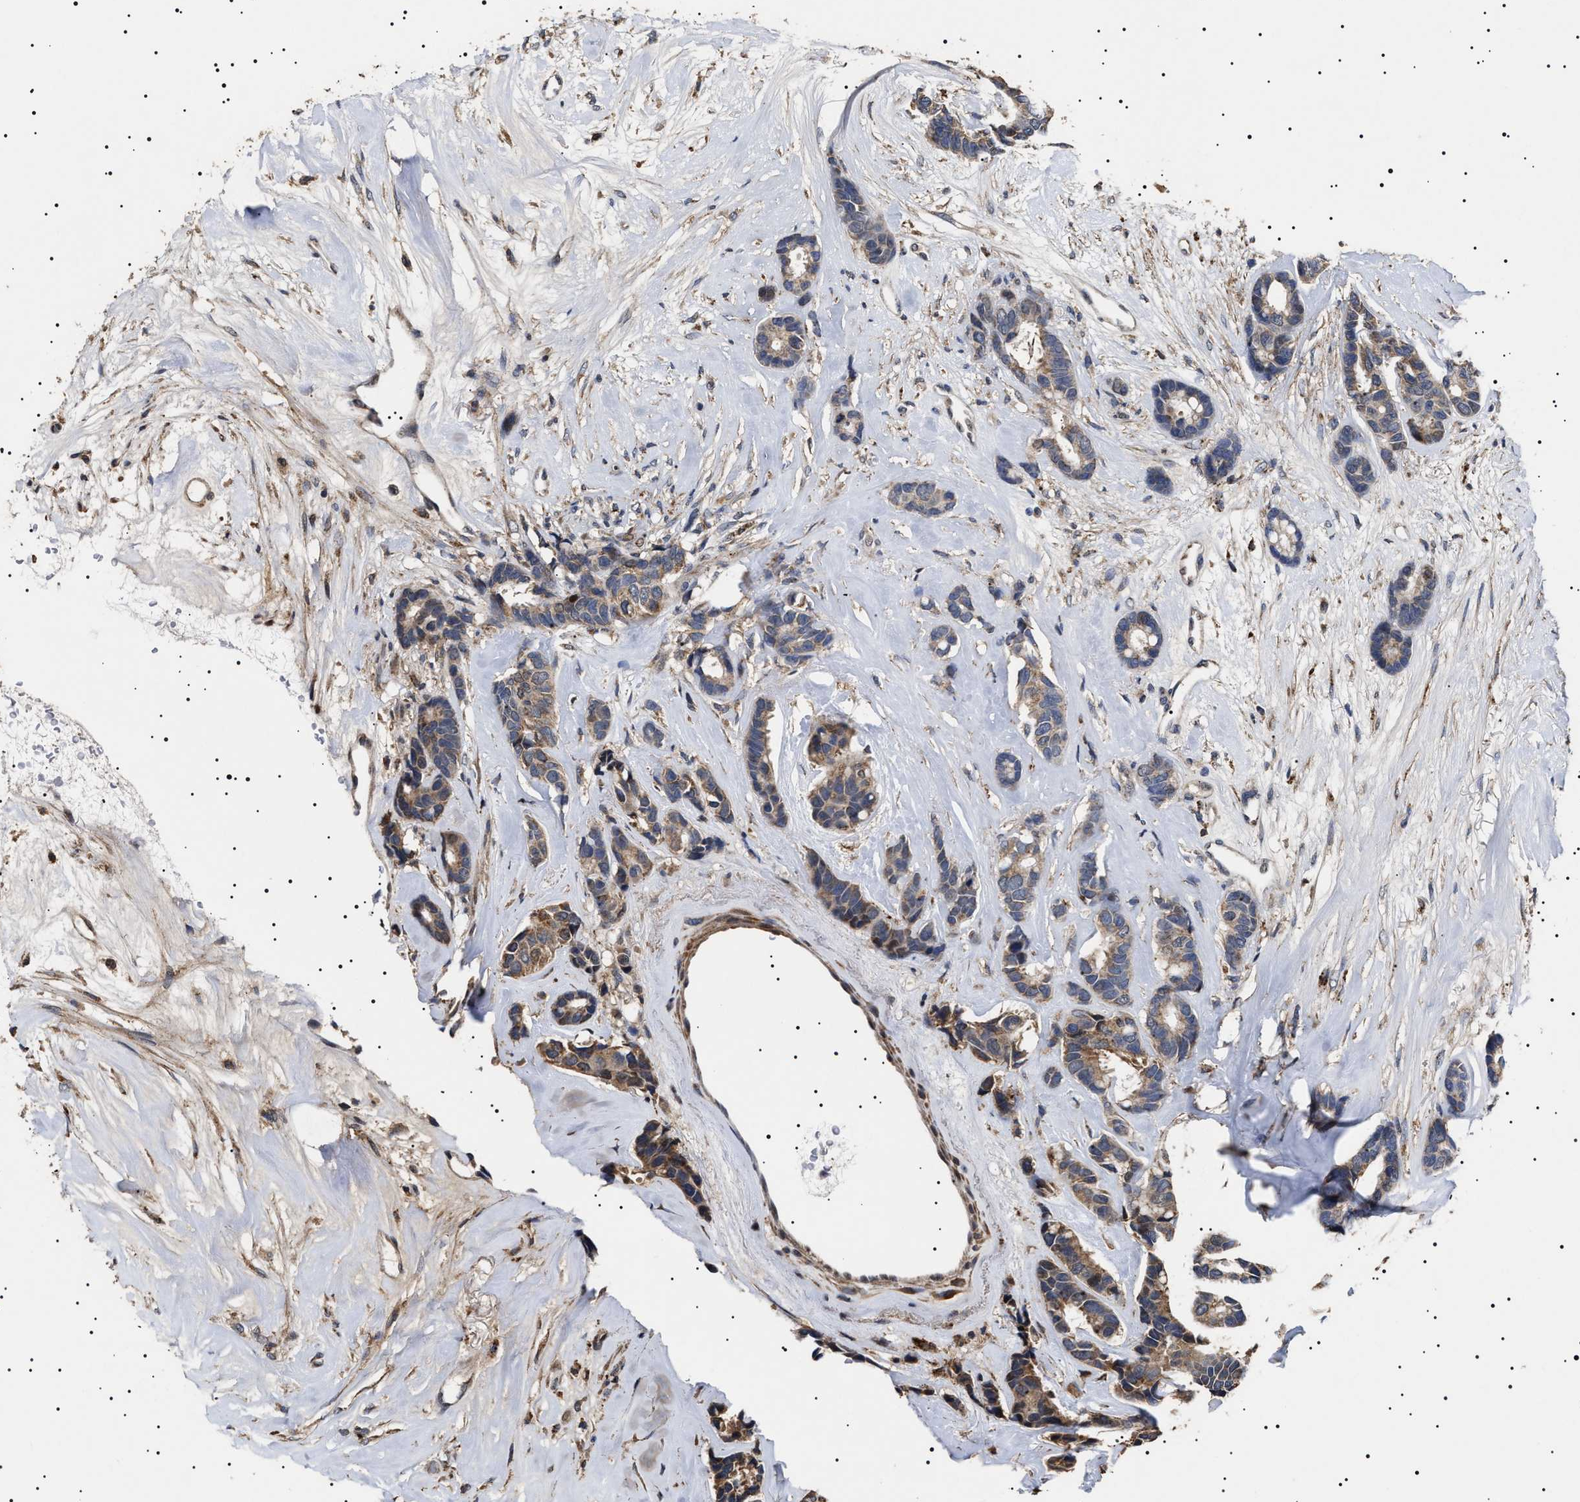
{"staining": {"intensity": "weak", "quantity": ">75%", "location": "cytoplasmic/membranous"}, "tissue": "breast cancer", "cell_type": "Tumor cells", "image_type": "cancer", "snomed": [{"axis": "morphology", "description": "Duct carcinoma"}, {"axis": "topography", "description": "Breast"}], "caption": "A histopathology image of human breast intraductal carcinoma stained for a protein exhibits weak cytoplasmic/membranous brown staining in tumor cells.", "gene": "RAB34", "patient": {"sex": "female", "age": 87}}